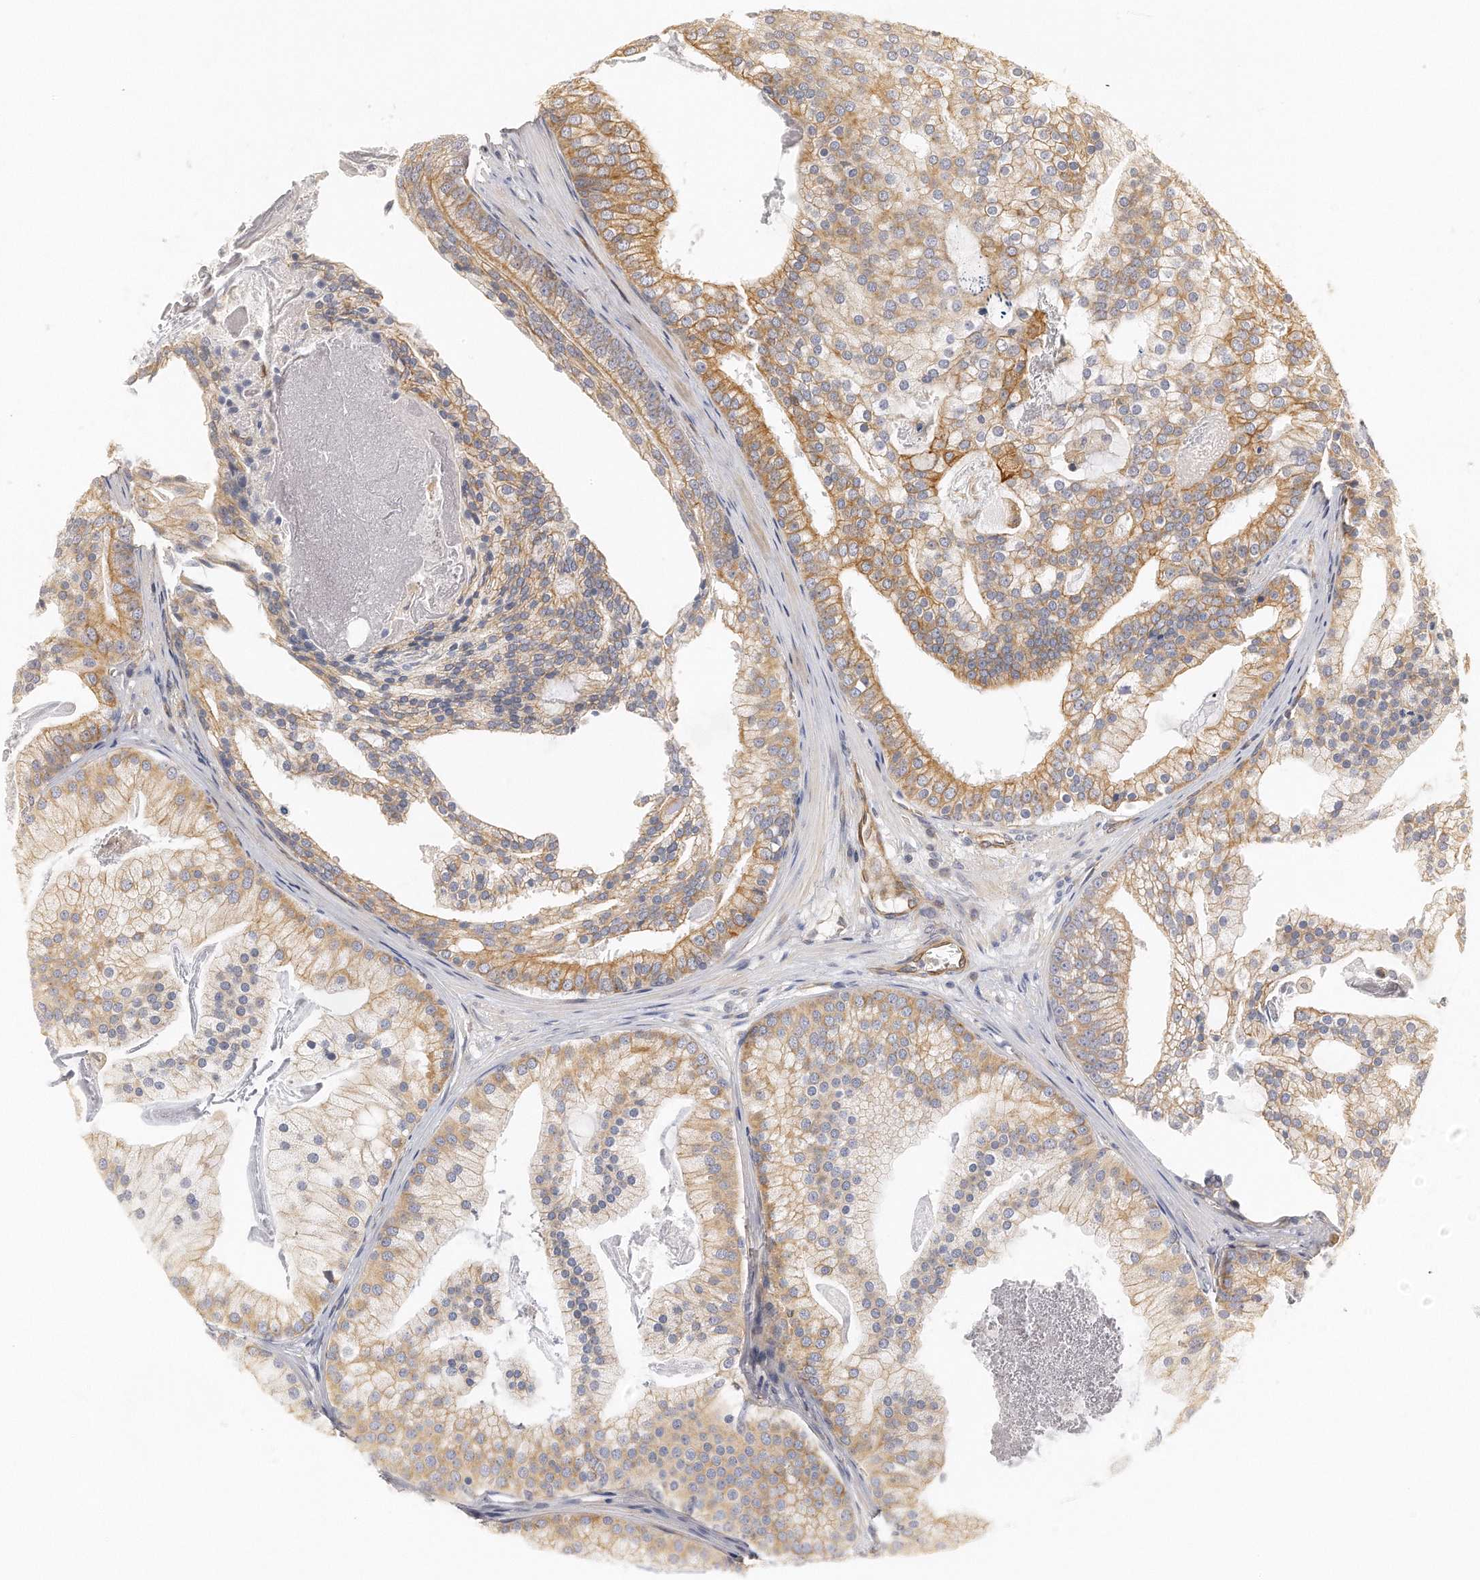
{"staining": {"intensity": "moderate", "quantity": ">75%", "location": "cytoplasmic/membranous"}, "tissue": "prostate cancer", "cell_type": "Tumor cells", "image_type": "cancer", "snomed": [{"axis": "morphology", "description": "Adenocarcinoma, Low grade"}, {"axis": "topography", "description": "Prostate"}], "caption": "Low-grade adenocarcinoma (prostate) tissue shows moderate cytoplasmic/membranous positivity in approximately >75% of tumor cells, visualized by immunohistochemistry.", "gene": "CHST7", "patient": {"sex": "male", "age": 58}}